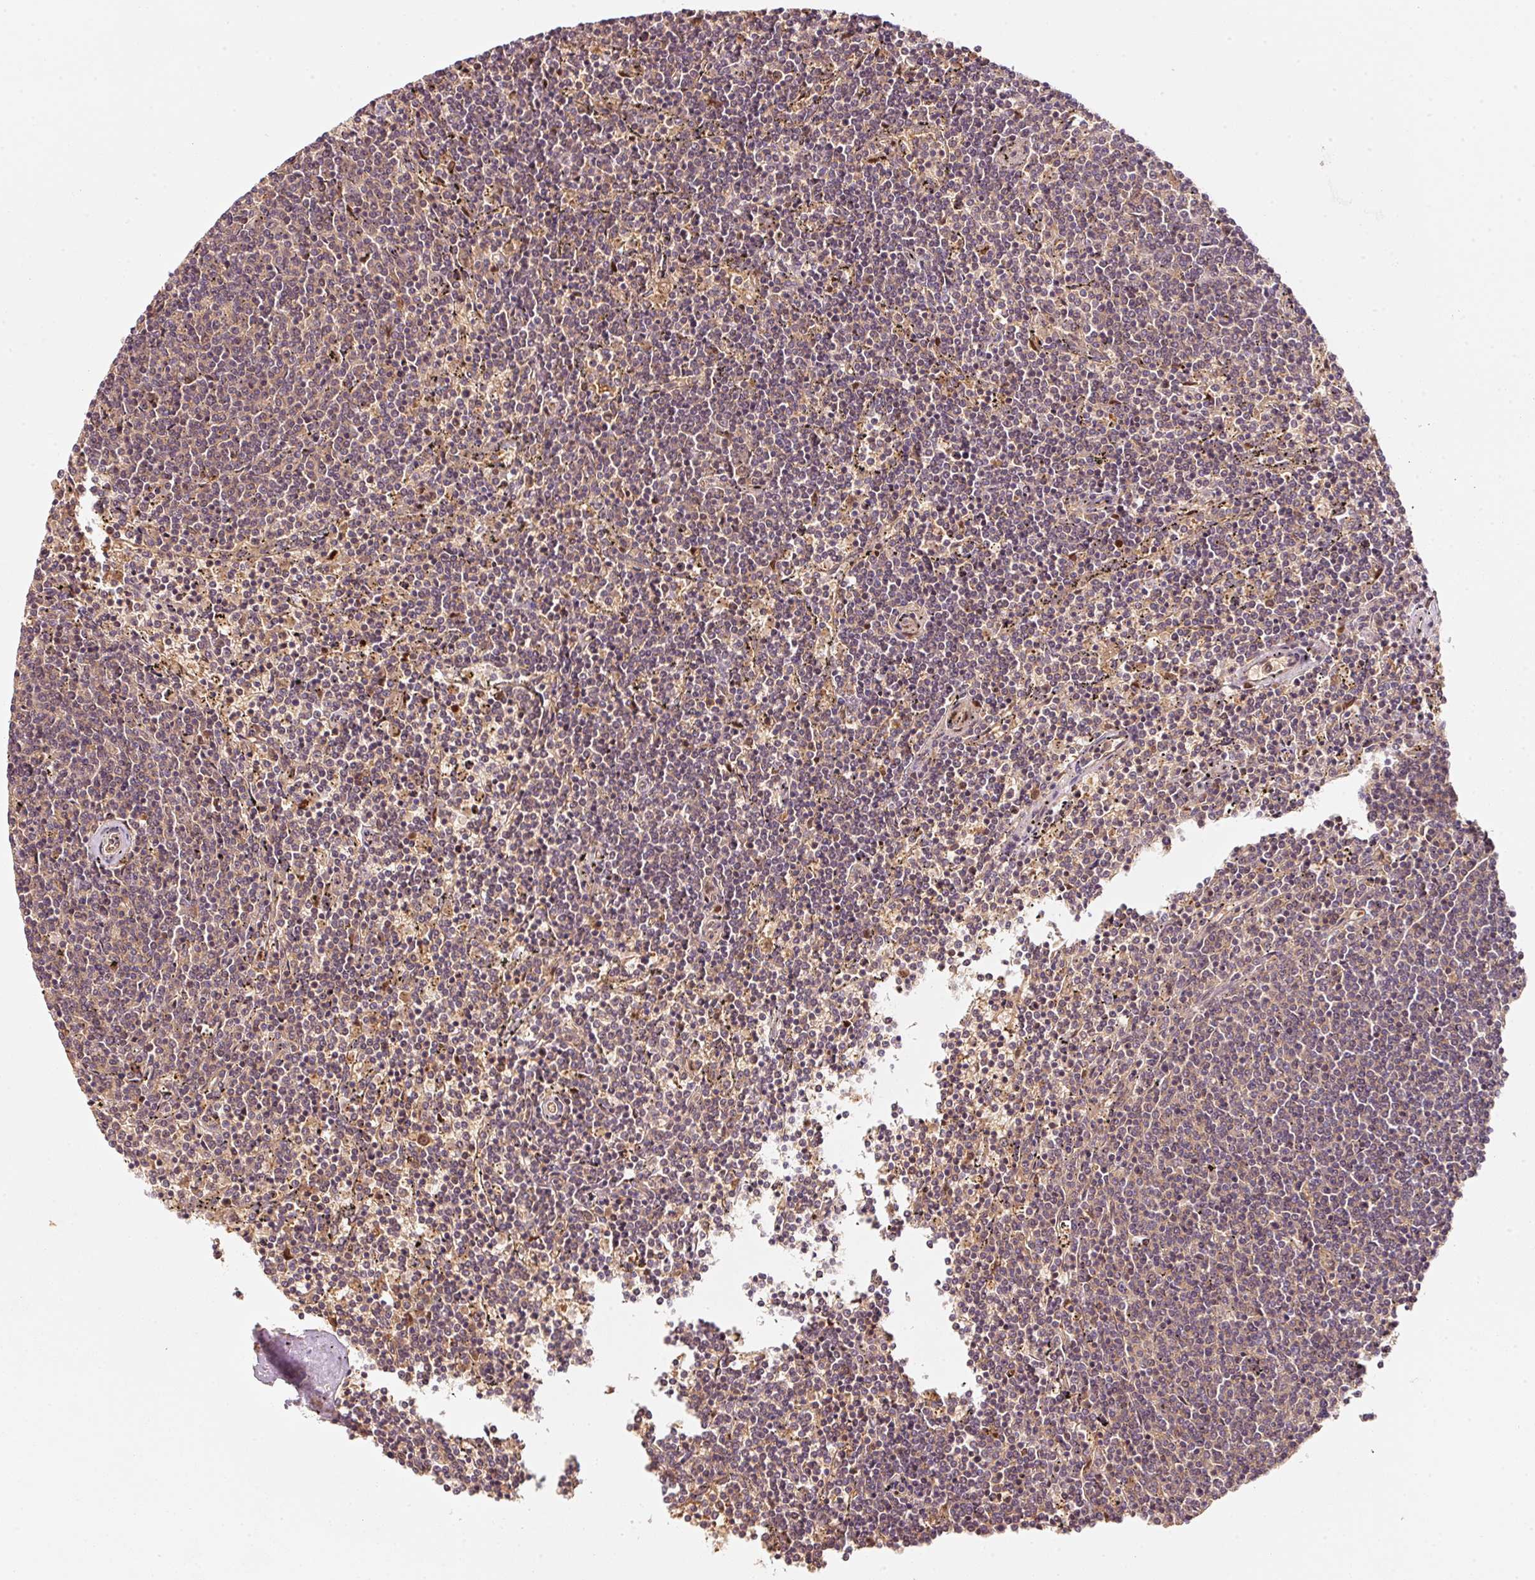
{"staining": {"intensity": "weak", "quantity": "25%-75%", "location": "cytoplasmic/membranous"}, "tissue": "lymphoma", "cell_type": "Tumor cells", "image_type": "cancer", "snomed": [{"axis": "morphology", "description": "Malignant lymphoma, non-Hodgkin's type, Low grade"}, {"axis": "topography", "description": "Spleen"}], "caption": "IHC image of low-grade malignant lymphoma, non-Hodgkin's type stained for a protein (brown), which reveals low levels of weak cytoplasmic/membranous staining in approximately 25%-75% of tumor cells.", "gene": "RRAS2", "patient": {"sex": "female", "age": 50}}